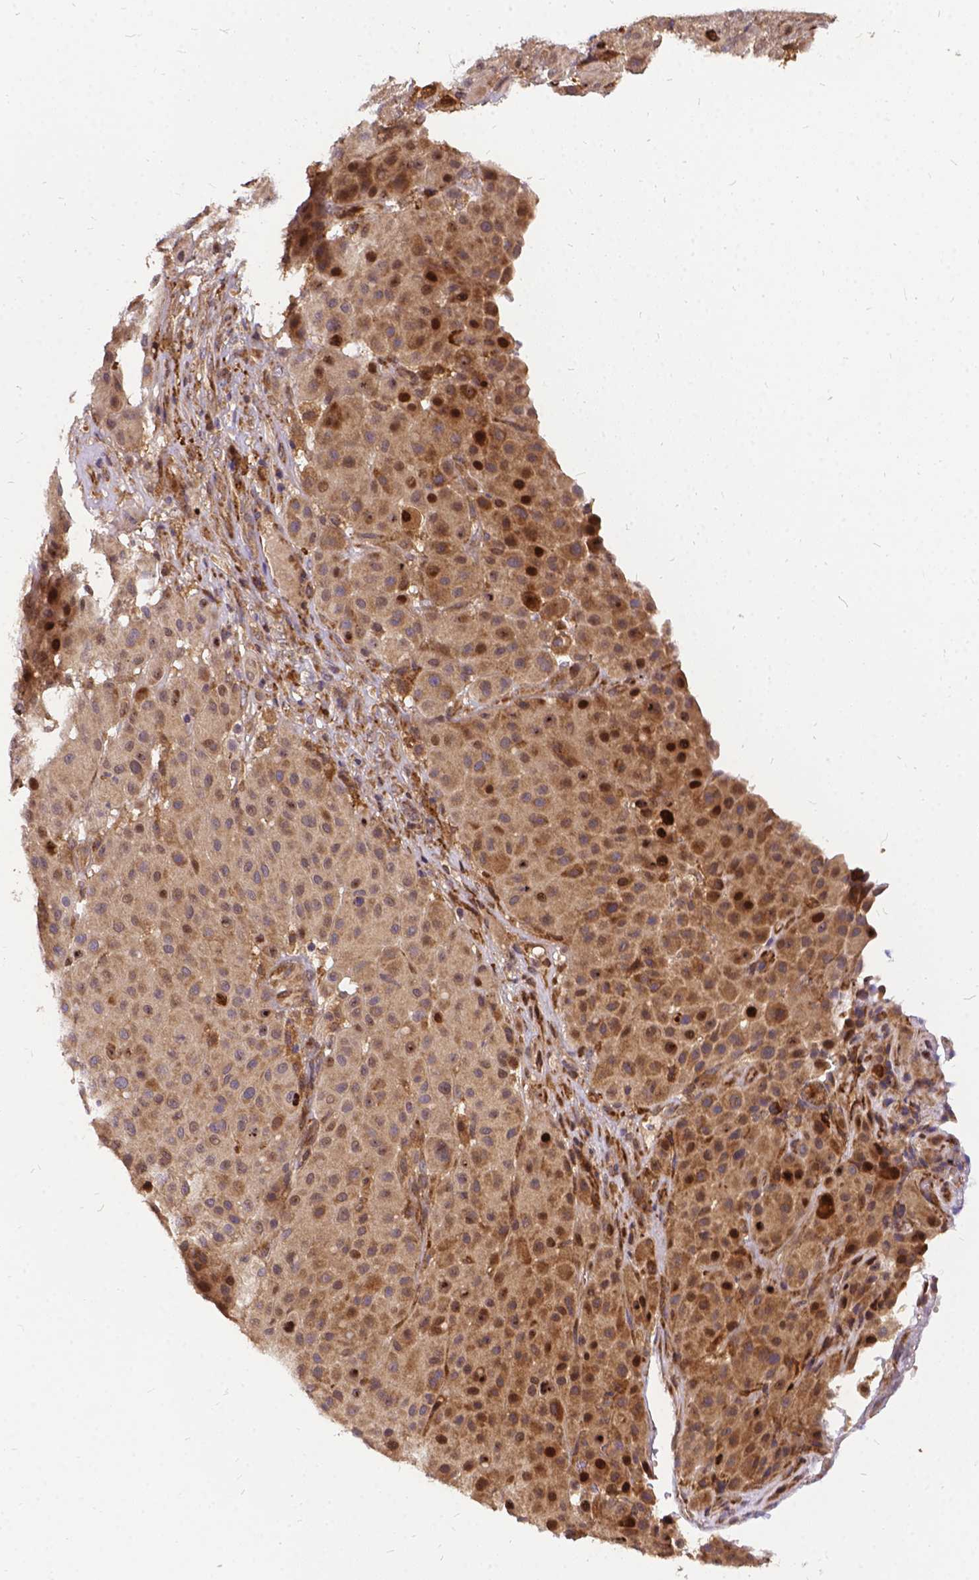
{"staining": {"intensity": "weak", "quantity": ">75%", "location": "cytoplasmic/membranous"}, "tissue": "melanoma", "cell_type": "Tumor cells", "image_type": "cancer", "snomed": [{"axis": "morphology", "description": "Malignant melanoma, Metastatic site"}, {"axis": "topography", "description": "Smooth muscle"}], "caption": "Immunohistochemistry (IHC) photomicrograph of neoplastic tissue: malignant melanoma (metastatic site) stained using IHC displays low levels of weak protein expression localized specifically in the cytoplasmic/membranous of tumor cells, appearing as a cytoplasmic/membranous brown color.", "gene": "DENND6A", "patient": {"sex": "male", "age": 41}}